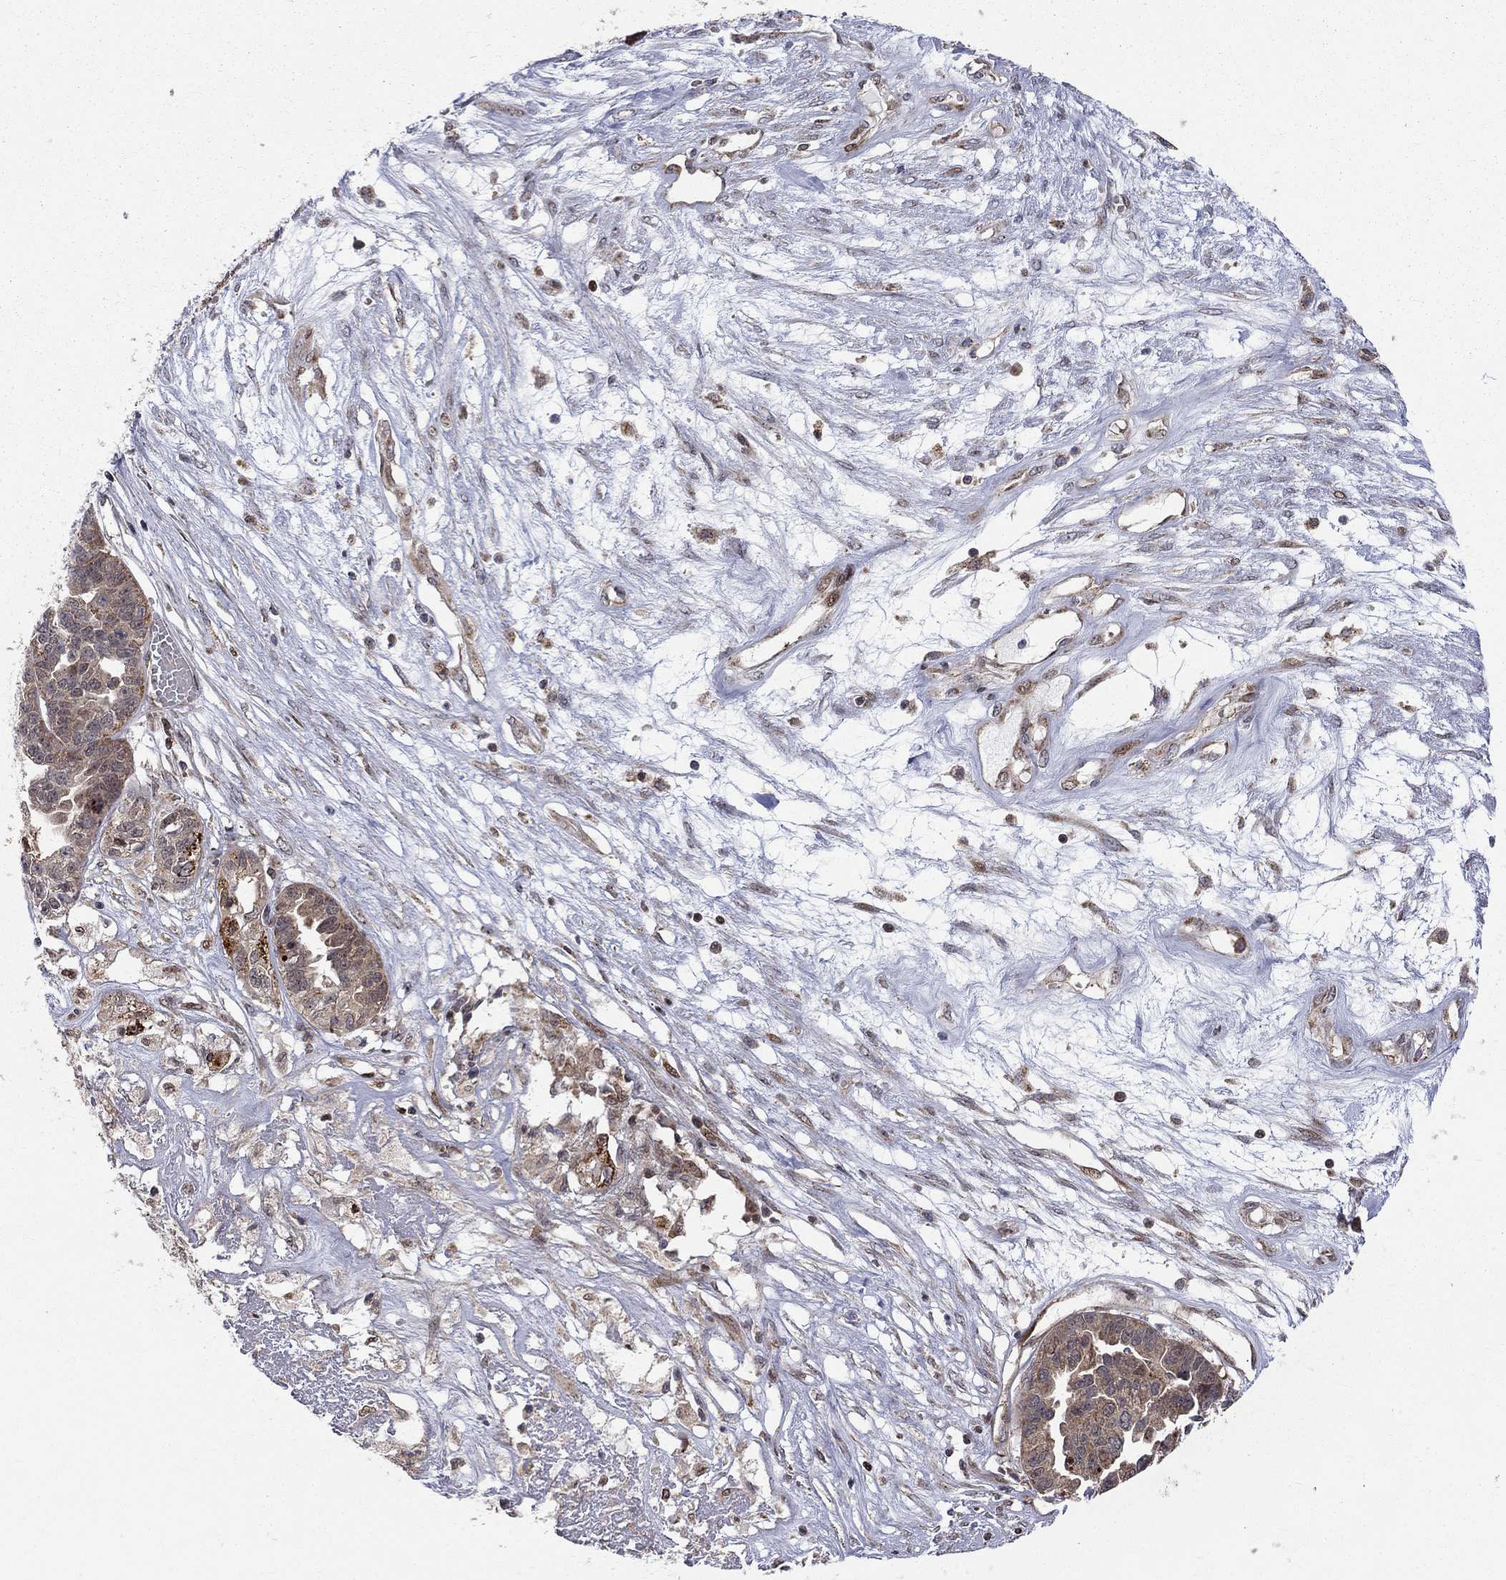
{"staining": {"intensity": "moderate", "quantity": "25%-75%", "location": "cytoplasmic/membranous"}, "tissue": "ovarian cancer", "cell_type": "Tumor cells", "image_type": "cancer", "snomed": [{"axis": "morphology", "description": "Cystadenocarcinoma, serous, NOS"}, {"axis": "topography", "description": "Ovary"}], "caption": "Ovarian cancer stained with a brown dye shows moderate cytoplasmic/membranous positive positivity in approximately 25%-75% of tumor cells.", "gene": "ELOB", "patient": {"sex": "female", "age": 87}}